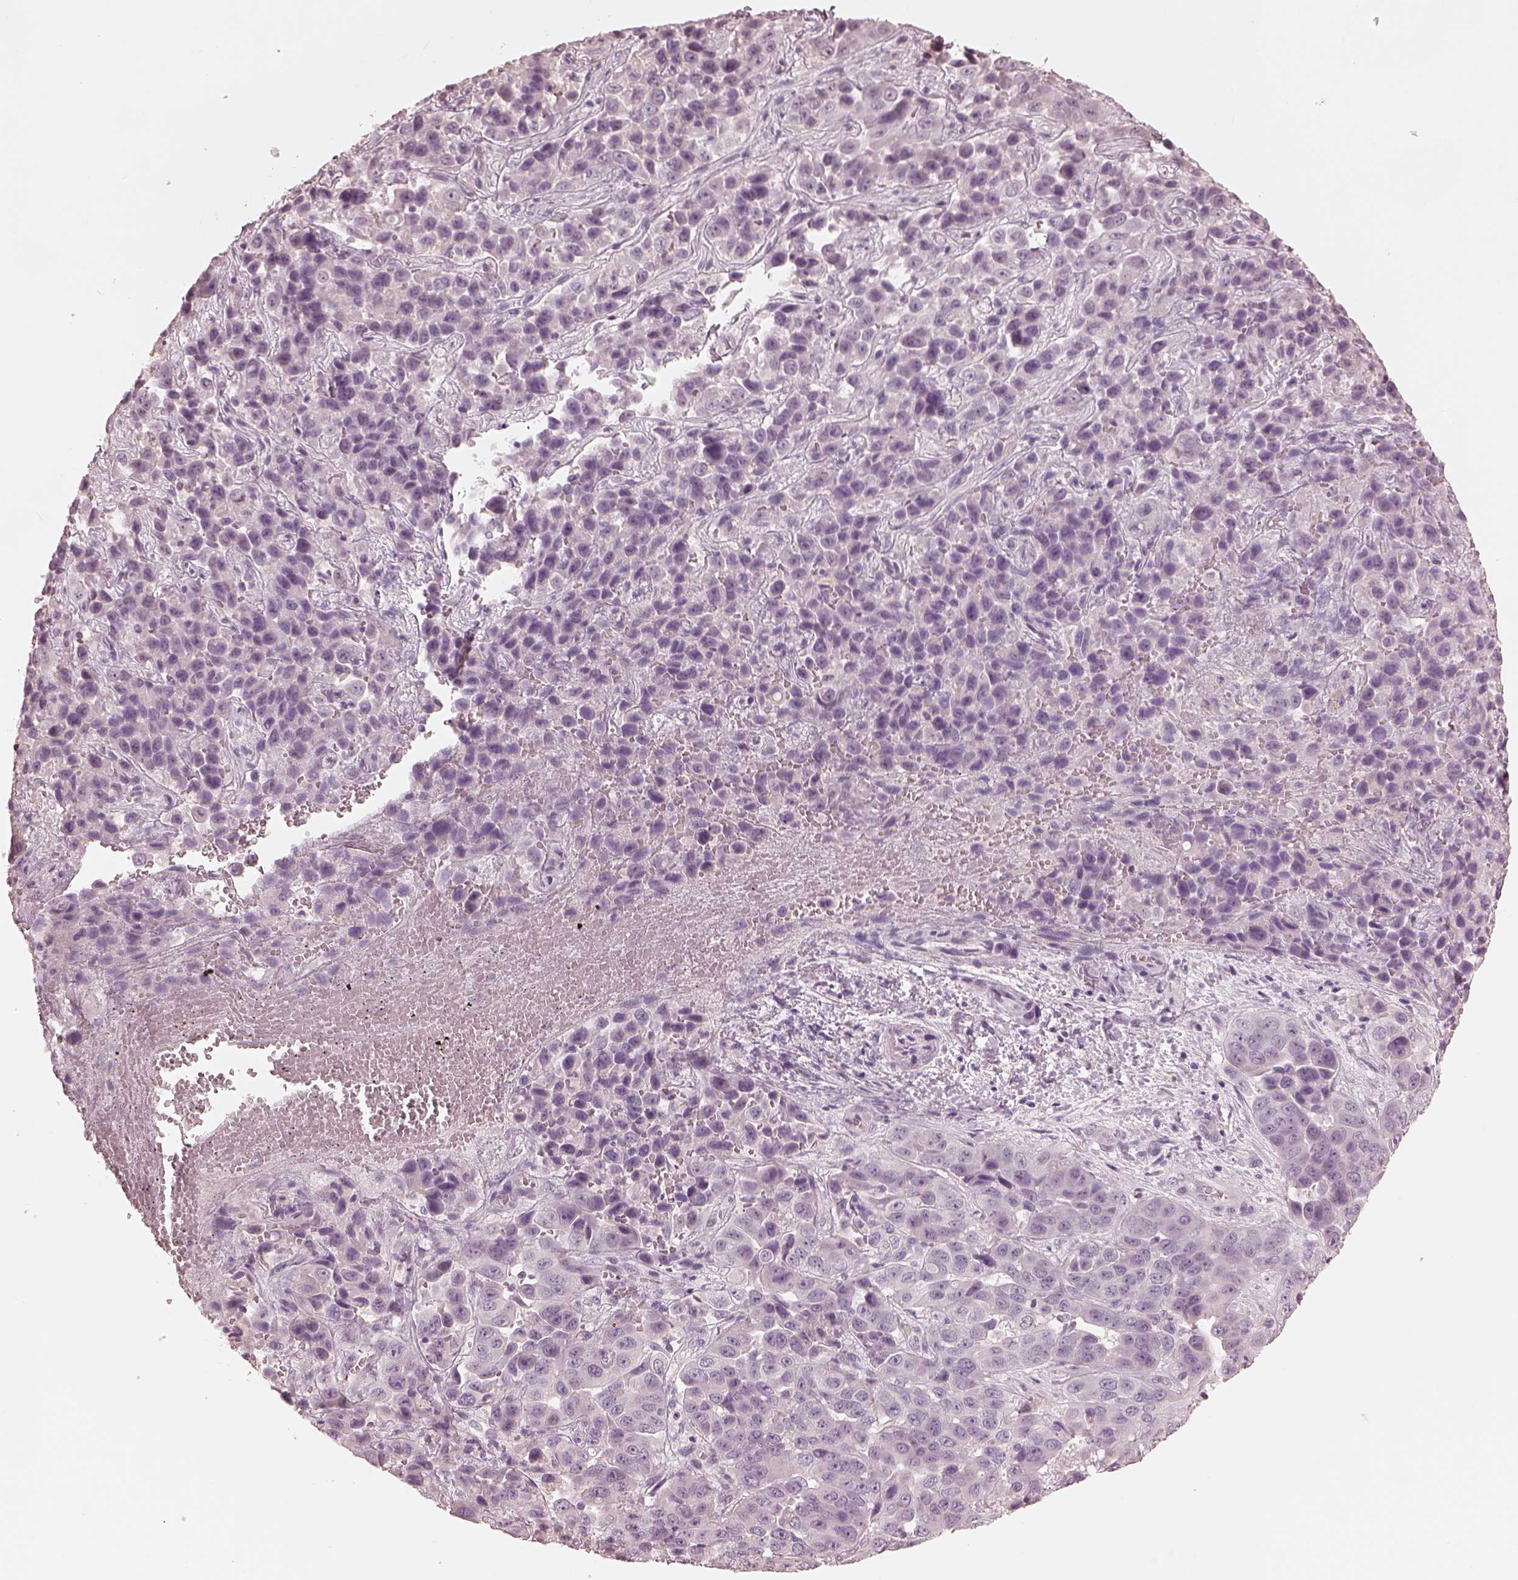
{"staining": {"intensity": "negative", "quantity": "none", "location": "none"}, "tissue": "liver cancer", "cell_type": "Tumor cells", "image_type": "cancer", "snomed": [{"axis": "morphology", "description": "Cholangiocarcinoma"}, {"axis": "topography", "description": "Liver"}], "caption": "DAB (3,3'-diaminobenzidine) immunohistochemical staining of human cholangiocarcinoma (liver) exhibits no significant positivity in tumor cells.", "gene": "OPTC", "patient": {"sex": "female", "age": 52}}